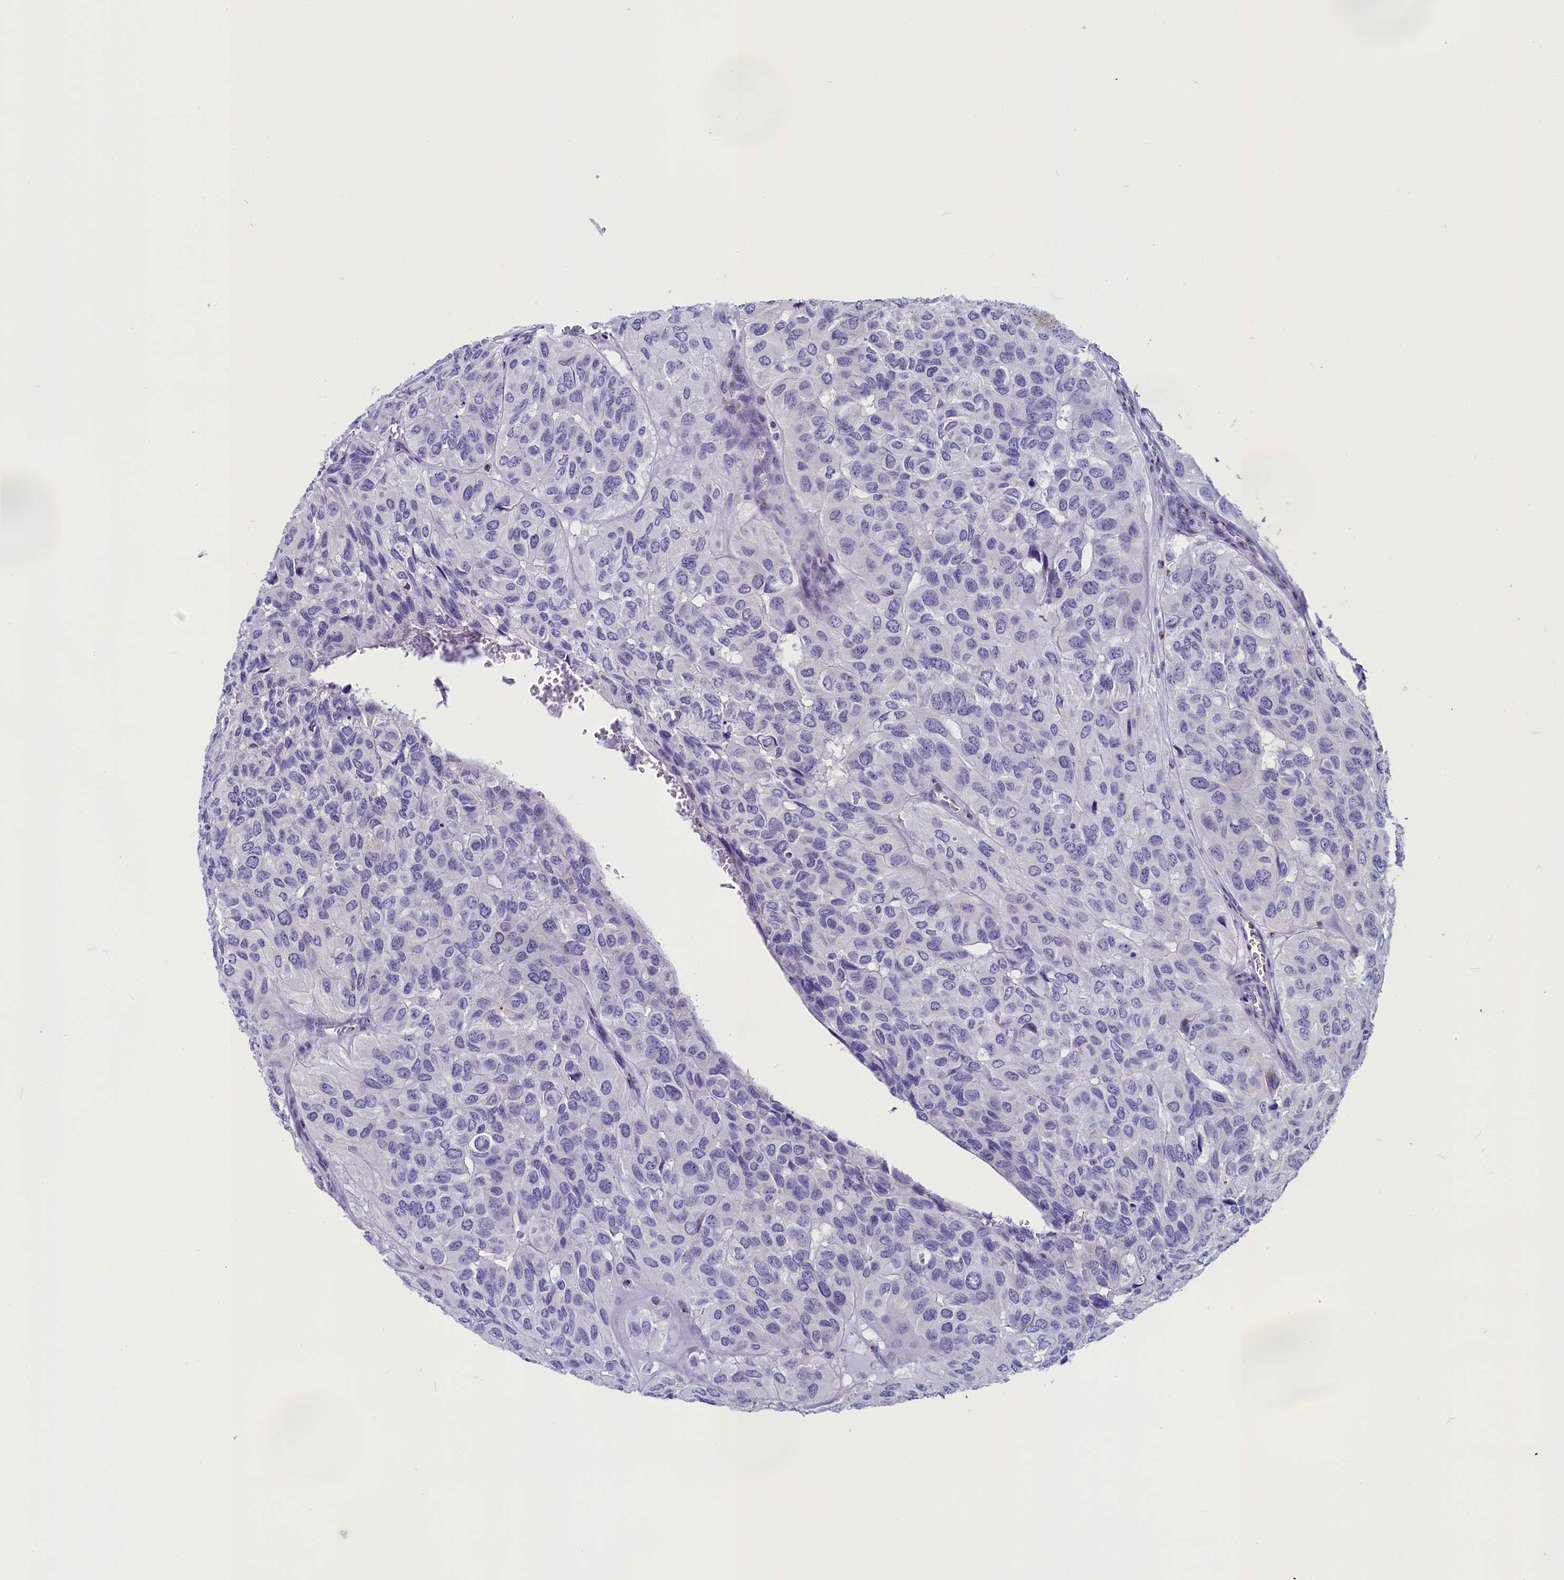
{"staining": {"intensity": "negative", "quantity": "none", "location": "none"}, "tissue": "head and neck cancer", "cell_type": "Tumor cells", "image_type": "cancer", "snomed": [{"axis": "morphology", "description": "Adenocarcinoma, NOS"}, {"axis": "topography", "description": "Salivary gland, NOS"}, {"axis": "topography", "description": "Head-Neck"}], "caption": "The micrograph reveals no staining of tumor cells in adenocarcinoma (head and neck).", "gene": "AP3B2", "patient": {"sex": "female", "age": 76}}